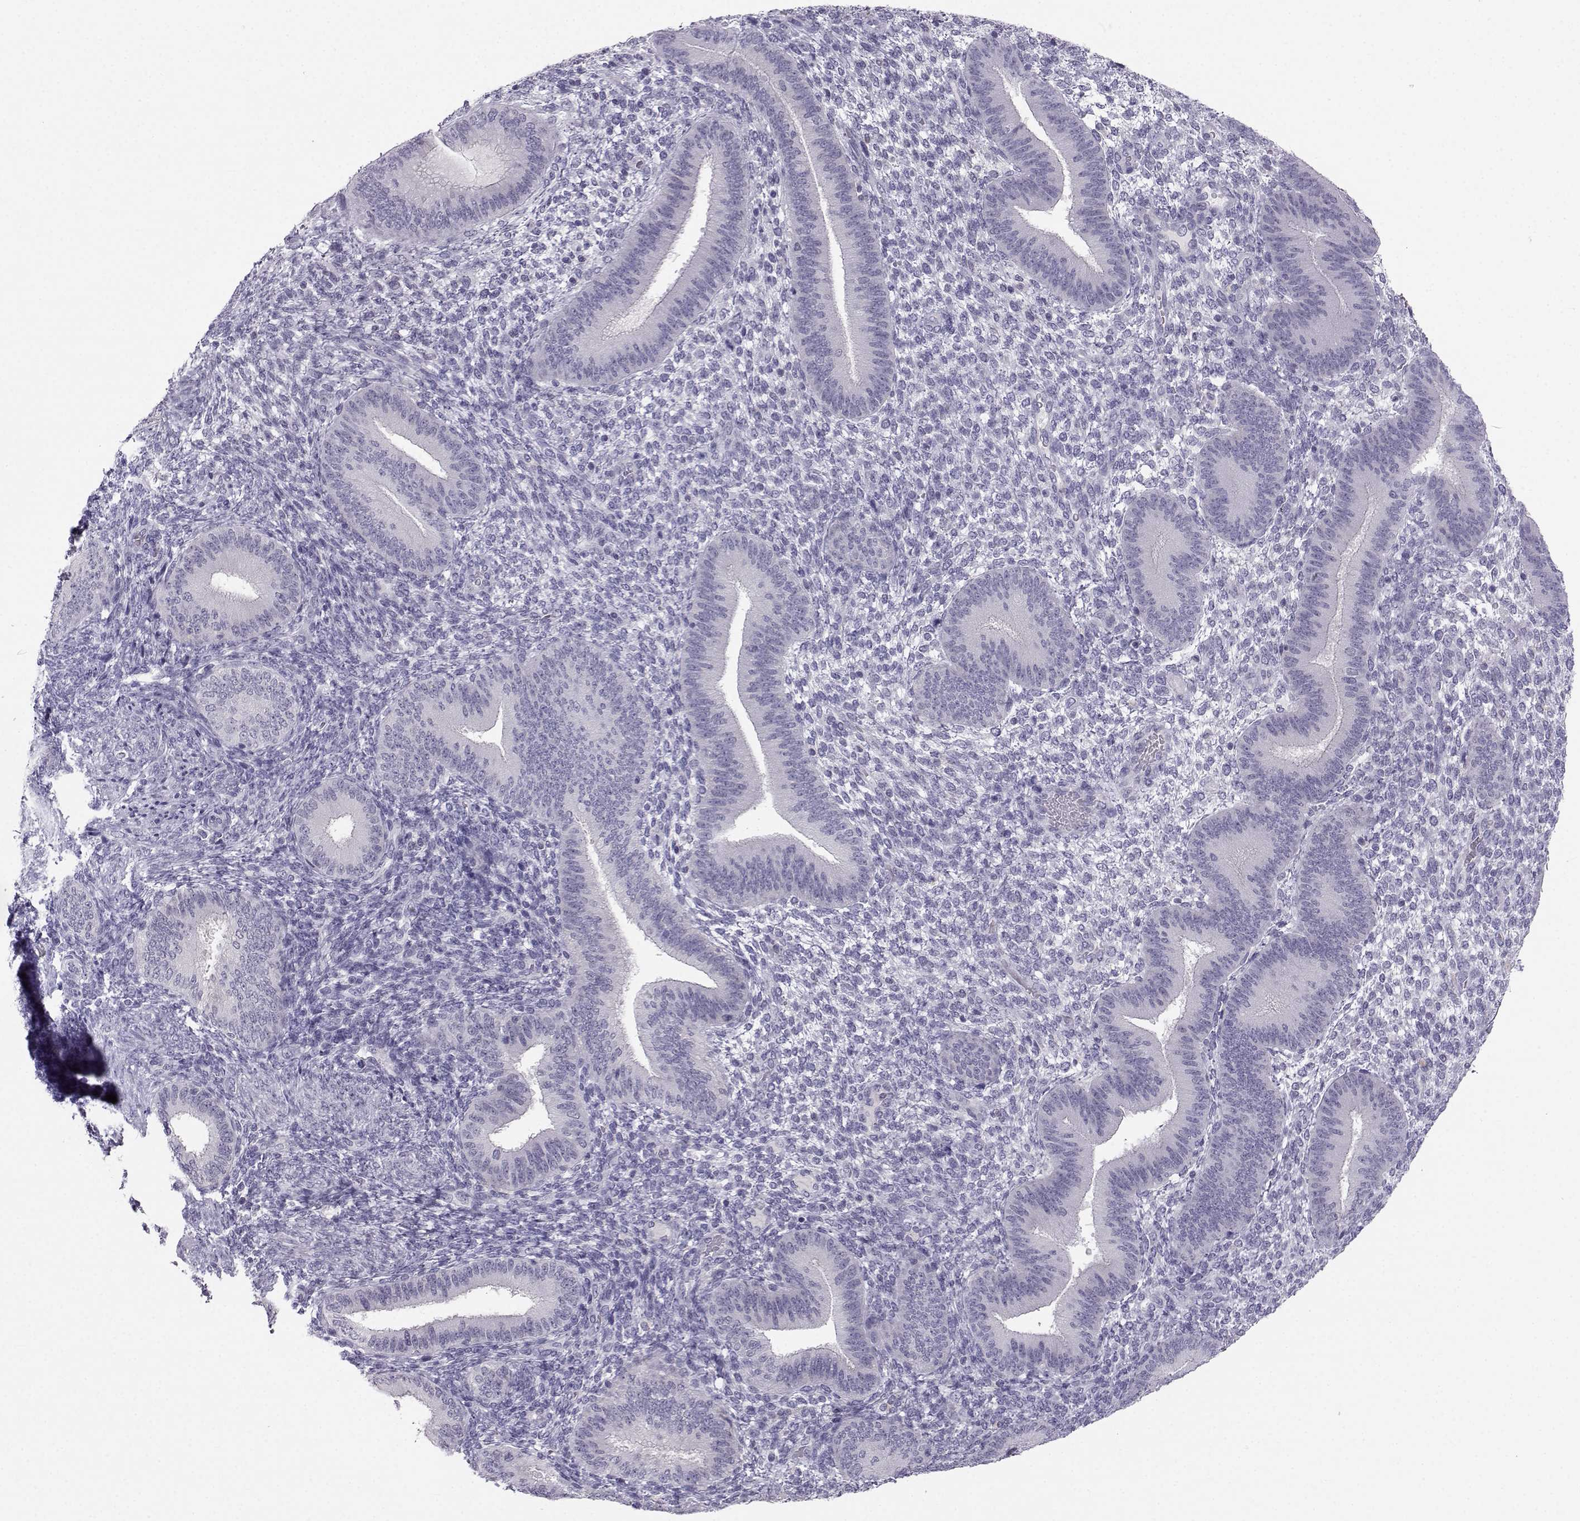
{"staining": {"intensity": "negative", "quantity": "none", "location": "none"}, "tissue": "endometrium", "cell_type": "Cells in endometrial stroma", "image_type": "normal", "snomed": [{"axis": "morphology", "description": "Normal tissue, NOS"}, {"axis": "topography", "description": "Endometrium"}], "caption": "Immunohistochemistry (IHC) image of normal endometrium stained for a protein (brown), which demonstrates no expression in cells in endometrial stroma.", "gene": "MROH7", "patient": {"sex": "female", "age": 39}}